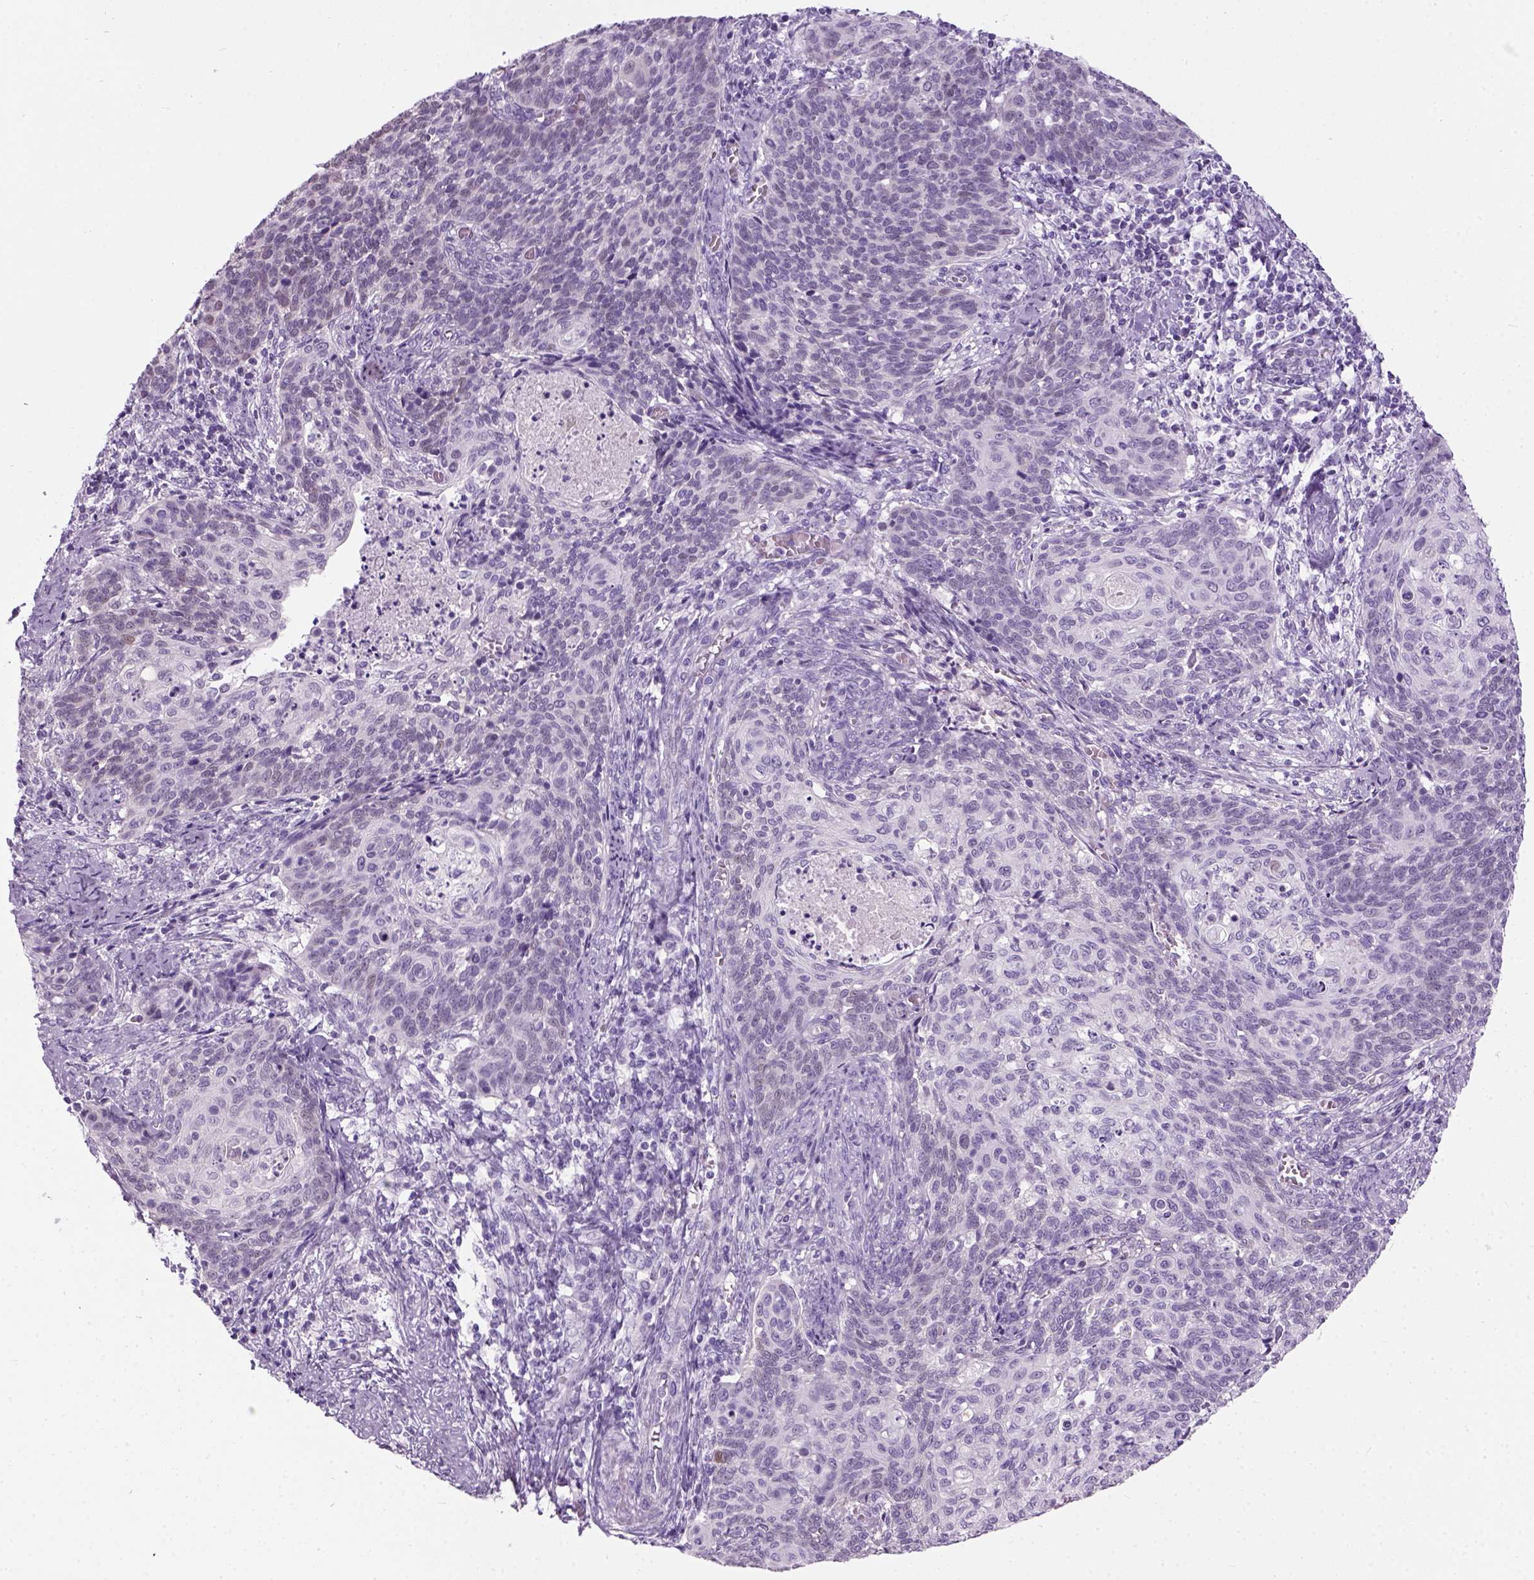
{"staining": {"intensity": "negative", "quantity": "none", "location": "none"}, "tissue": "cervical cancer", "cell_type": "Tumor cells", "image_type": "cancer", "snomed": [{"axis": "morphology", "description": "Normal tissue, NOS"}, {"axis": "morphology", "description": "Squamous cell carcinoma, NOS"}, {"axis": "topography", "description": "Cervix"}], "caption": "IHC photomicrograph of neoplastic tissue: cervical cancer (squamous cell carcinoma) stained with DAB exhibits no significant protein positivity in tumor cells.", "gene": "AXDND1", "patient": {"sex": "female", "age": 39}}